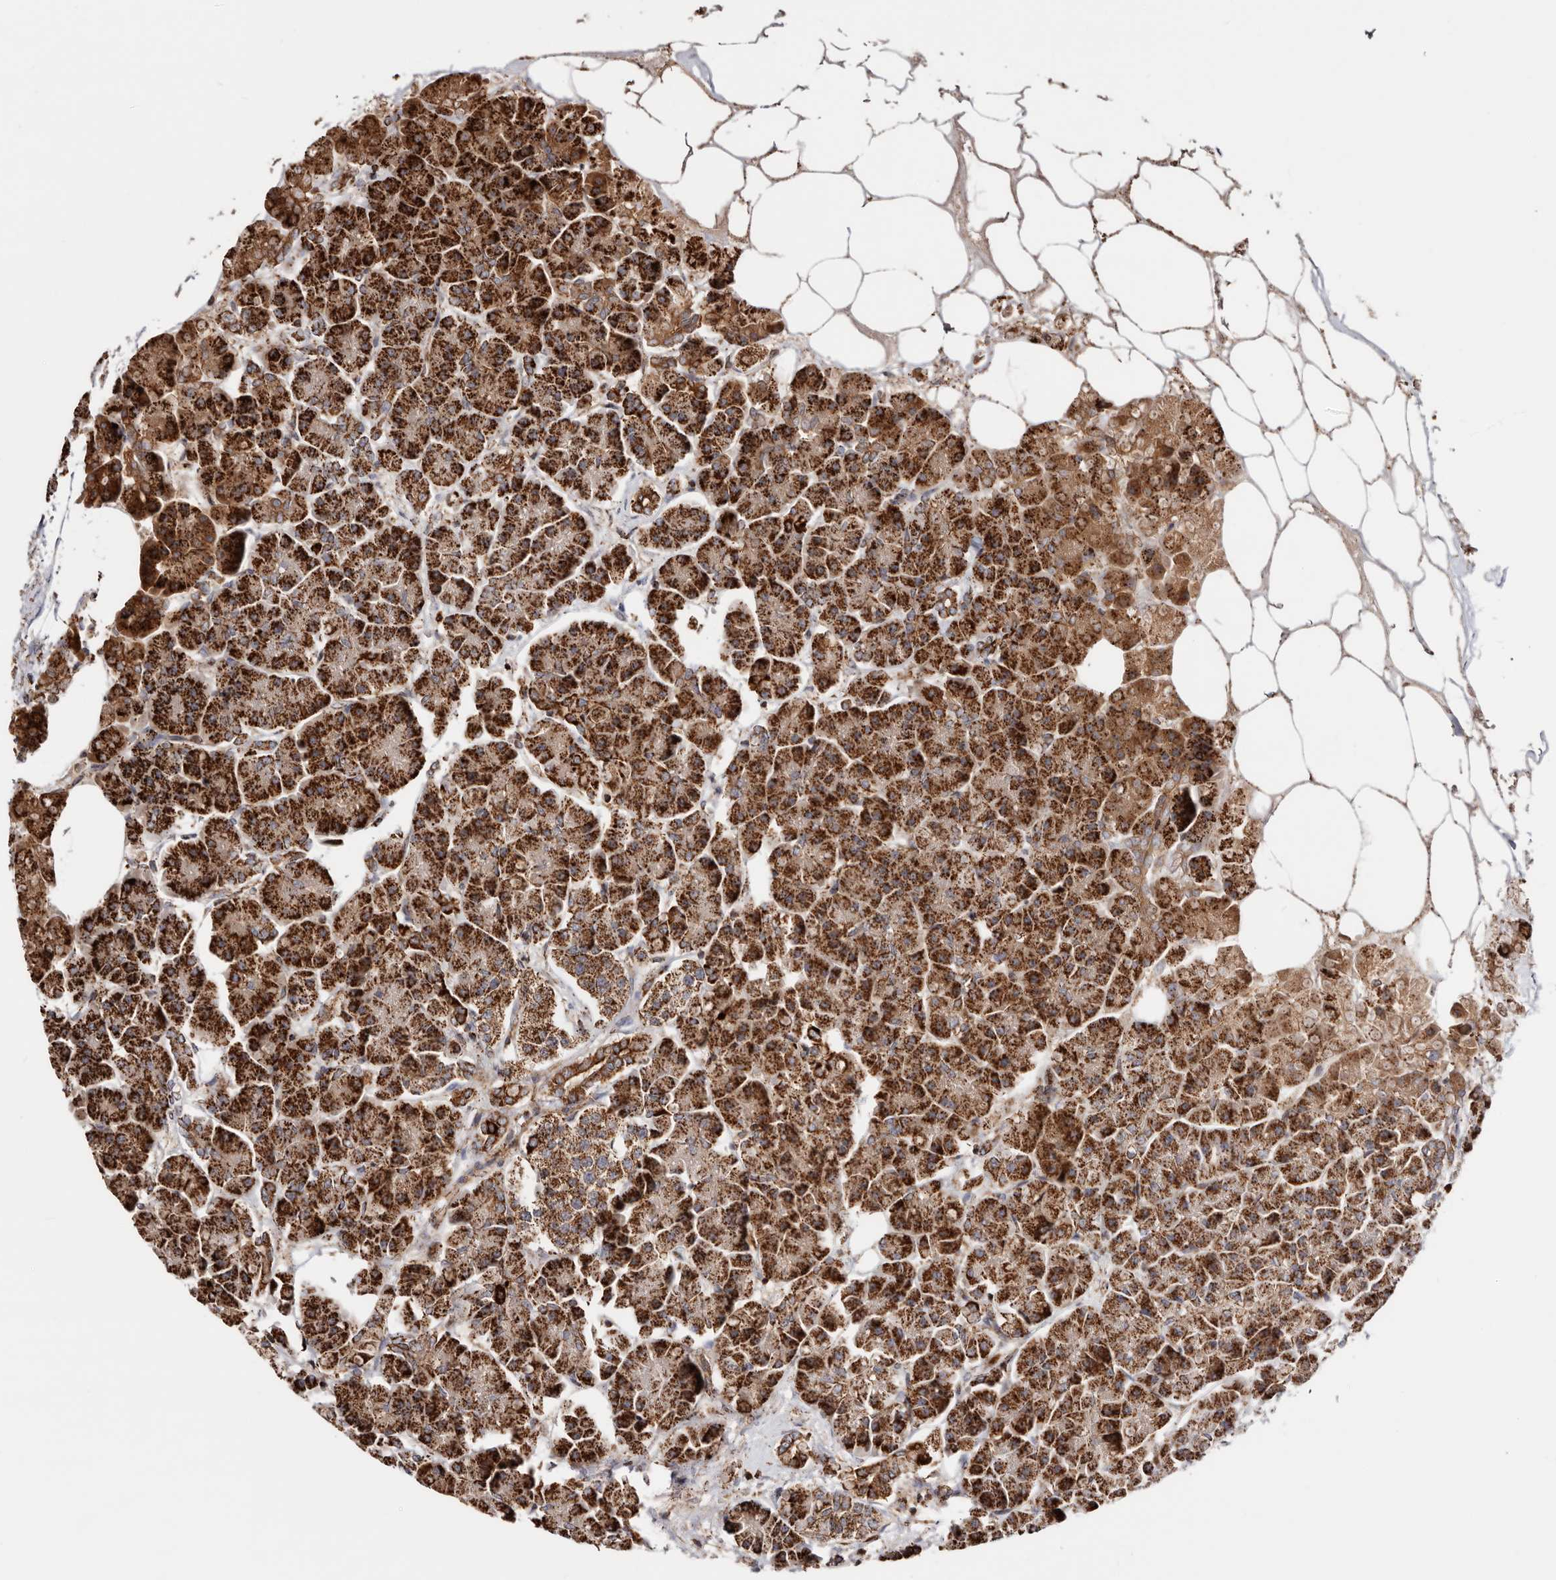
{"staining": {"intensity": "strong", "quantity": ">75%", "location": "cytoplasmic/membranous"}, "tissue": "pancreas", "cell_type": "Exocrine glandular cells", "image_type": "normal", "snomed": [{"axis": "morphology", "description": "Normal tissue, NOS"}, {"axis": "topography", "description": "Pancreas"}], "caption": "High-power microscopy captured an immunohistochemistry (IHC) photomicrograph of normal pancreas, revealing strong cytoplasmic/membranous expression in about >75% of exocrine glandular cells. The staining was performed using DAB (3,3'-diaminobenzidine), with brown indicating positive protein expression. Nuclei are stained blue with hematoxylin.", "gene": "PRKACB", "patient": {"sex": "female", "age": 70}}